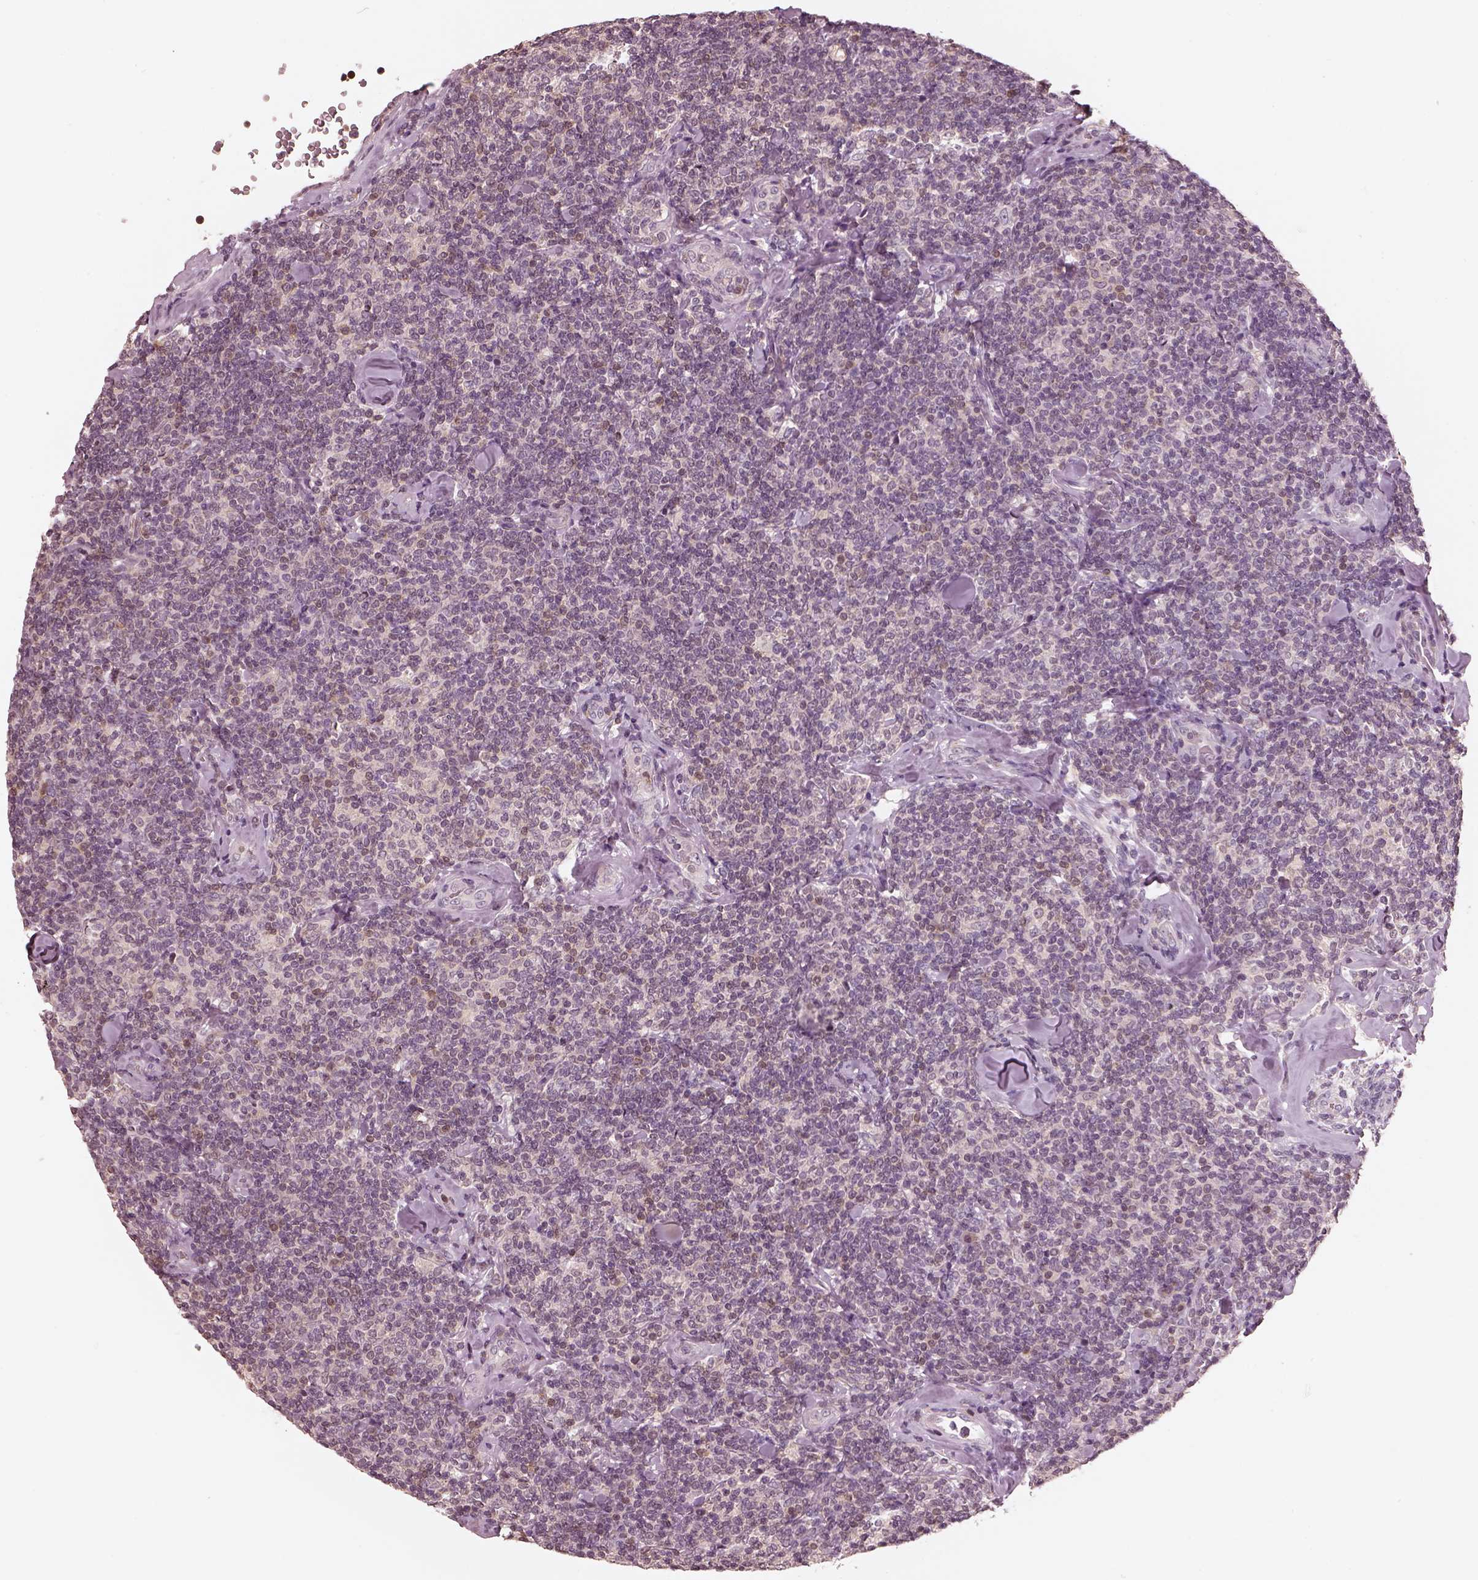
{"staining": {"intensity": "negative", "quantity": "none", "location": "none"}, "tissue": "lymphoma", "cell_type": "Tumor cells", "image_type": "cancer", "snomed": [{"axis": "morphology", "description": "Malignant lymphoma, non-Hodgkin's type, Low grade"}, {"axis": "topography", "description": "Lymph node"}], "caption": "The histopathology image reveals no staining of tumor cells in lymphoma. (Stains: DAB immunohistochemistry with hematoxylin counter stain, Microscopy: brightfield microscopy at high magnification).", "gene": "EGR4", "patient": {"sex": "female", "age": 56}}